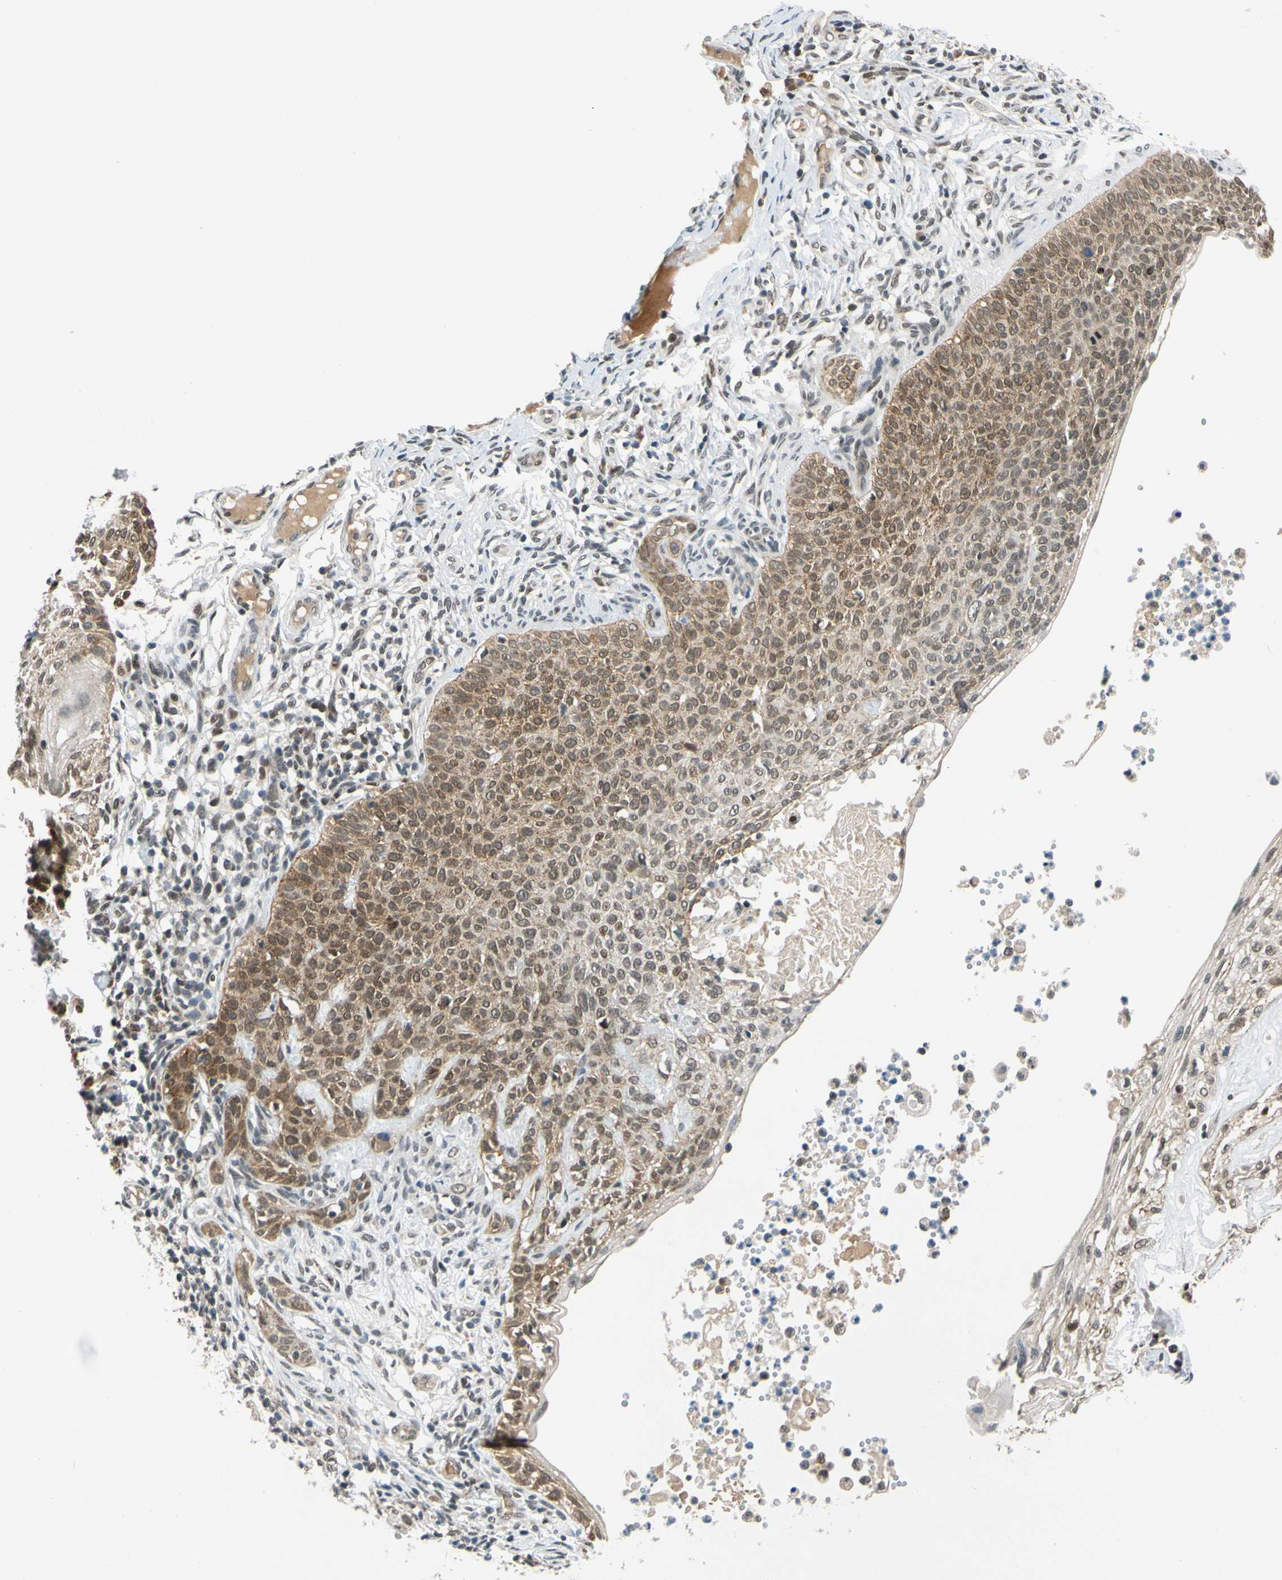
{"staining": {"intensity": "moderate", "quantity": ">75%", "location": "cytoplasmic/membranous,nuclear"}, "tissue": "skin cancer", "cell_type": "Tumor cells", "image_type": "cancer", "snomed": [{"axis": "morphology", "description": "Normal tissue, NOS"}, {"axis": "morphology", "description": "Basal cell carcinoma"}, {"axis": "topography", "description": "Skin"}], "caption": "This image demonstrates skin cancer stained with IHC to label a protein in brown. The cytoplasmic/membranous and nuclear of tumor cells show moderate positivity for the protein. Nuclei are counter-stained blue.", "gene": "POGZ", "patient": {"sex": "male", "age": 87}}